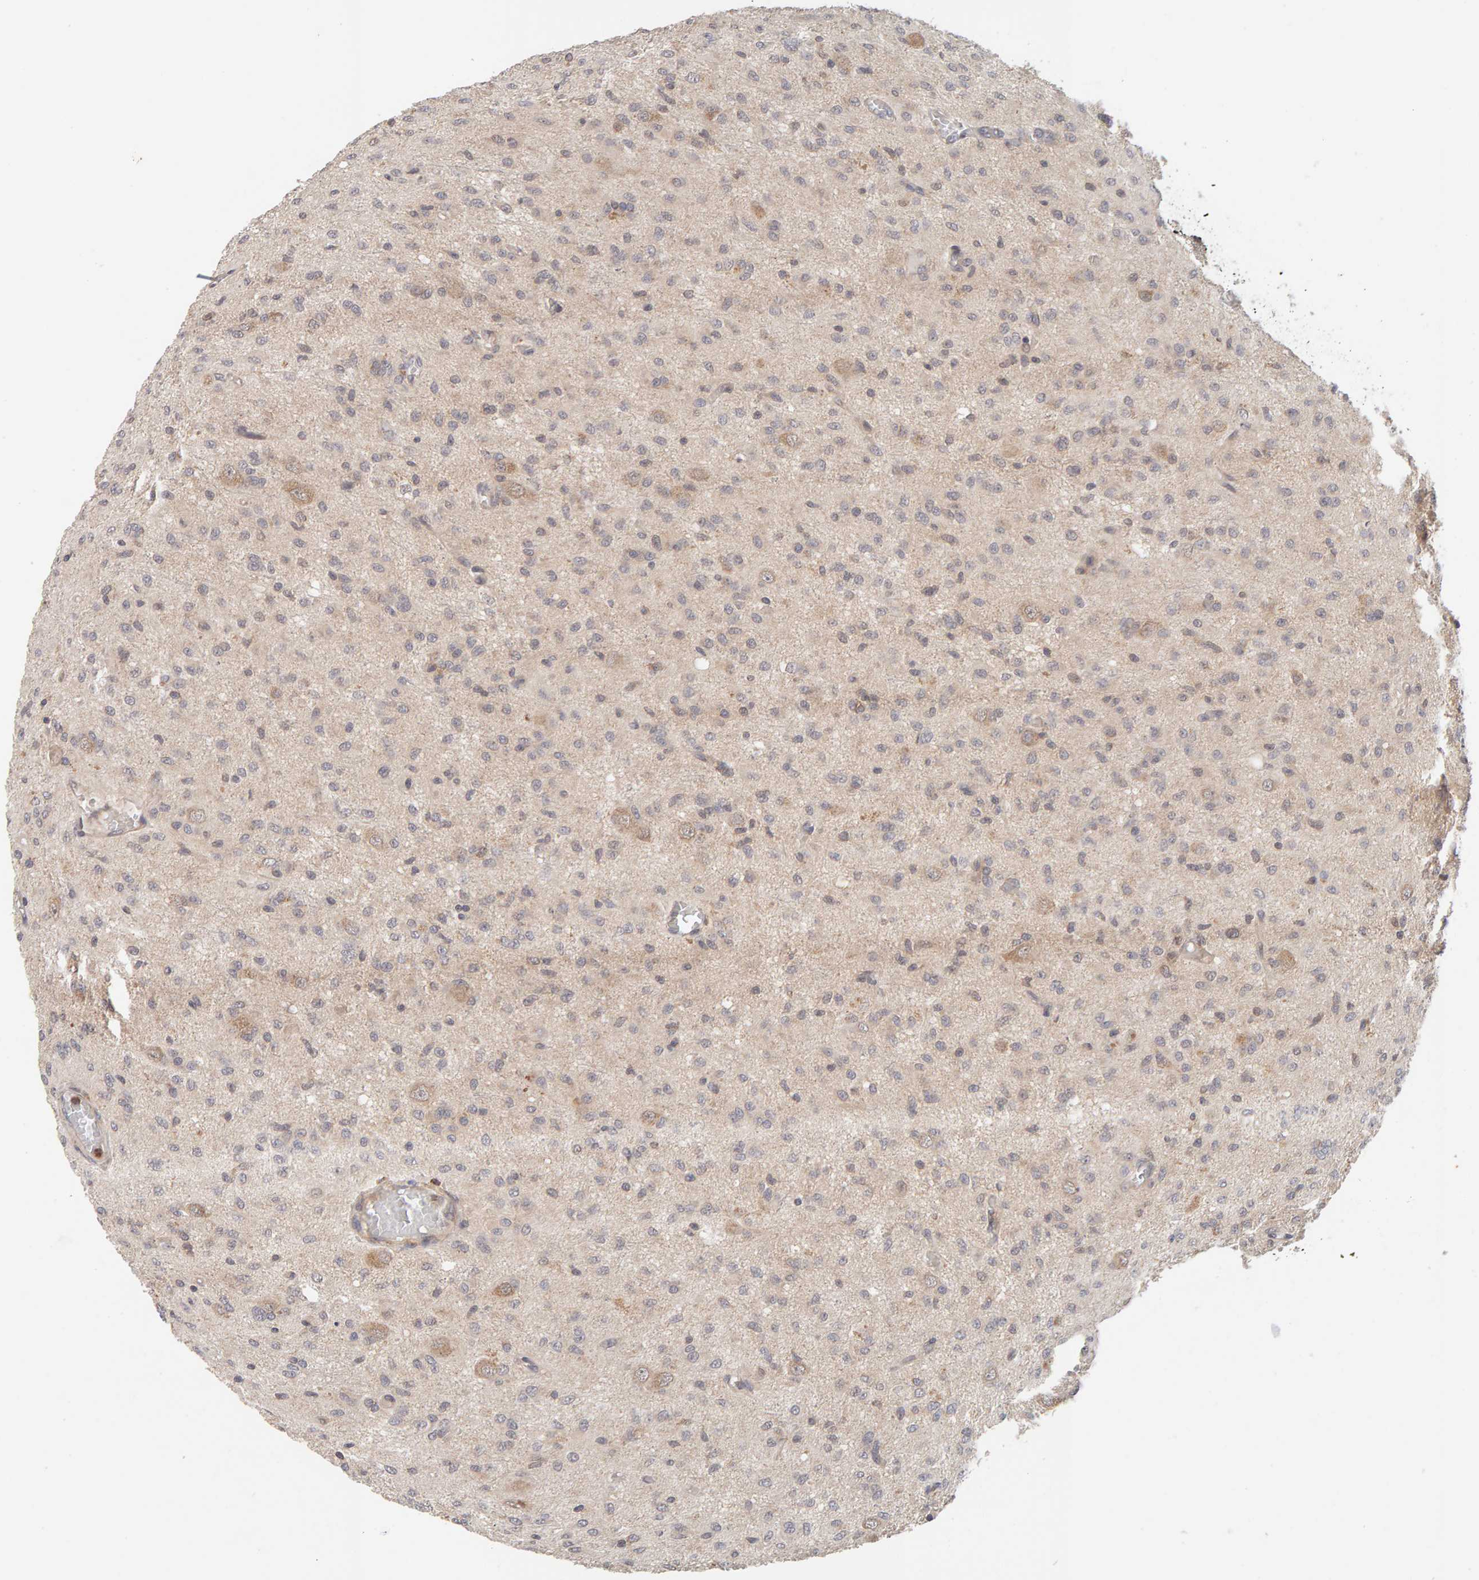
{"staining": {"intensity": "negative", "quantity": "none", "location": "none"}, "tissue": "glioma", "cell_type": "Tumor cells", "image_type": "cancer", "snomed": [{"axis": "morphology", "description": "Glioma, malignant, High grade"}, {"axis": "topography", "description": "Brain"}], "caption": "Tumor cells show no significant protein expression in malignant glioma (high-grade).", "gene": "DNAJC7", "patient": {"sex": "female", "age": 59}}